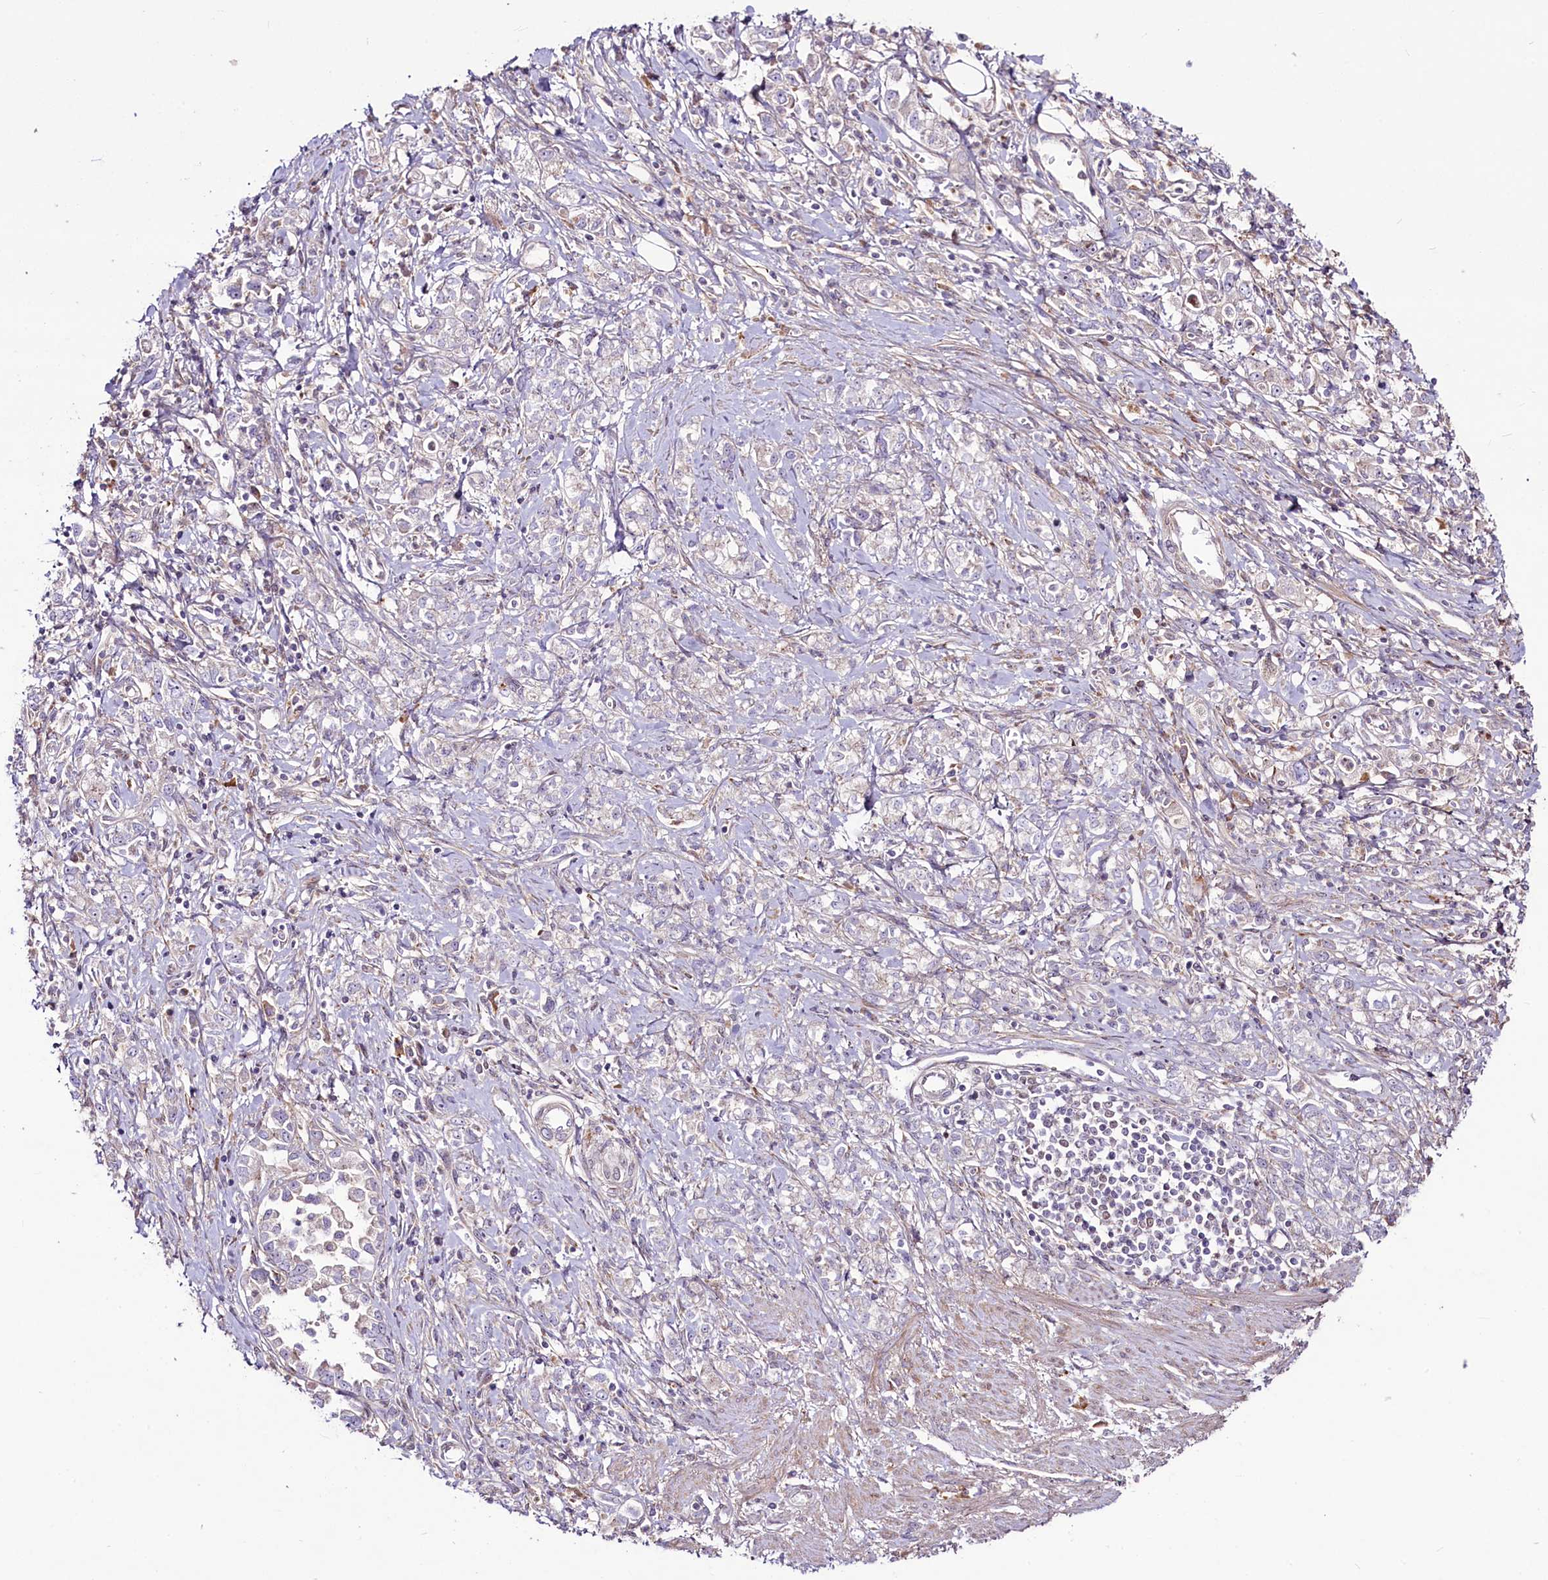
{"staining": {"intensity": "negative", "quantity": "none", "location": "none"}, "tissue": "stomach cancer", "cell_type": "Tumor cells", "image_type": "cancer", "snomed": [{"axis": "morphology", "description": "Adenocarcinoma, NOS"}, {"axis": "topography", "description": "Stomach"}], "caption": "DAB immunohistochemical staining of human adenocarcinoma (stomach) shows no significant positivity in tumor cells.", "gene": "RSBN1", "patient": {"sex": "female", "age": 76}}